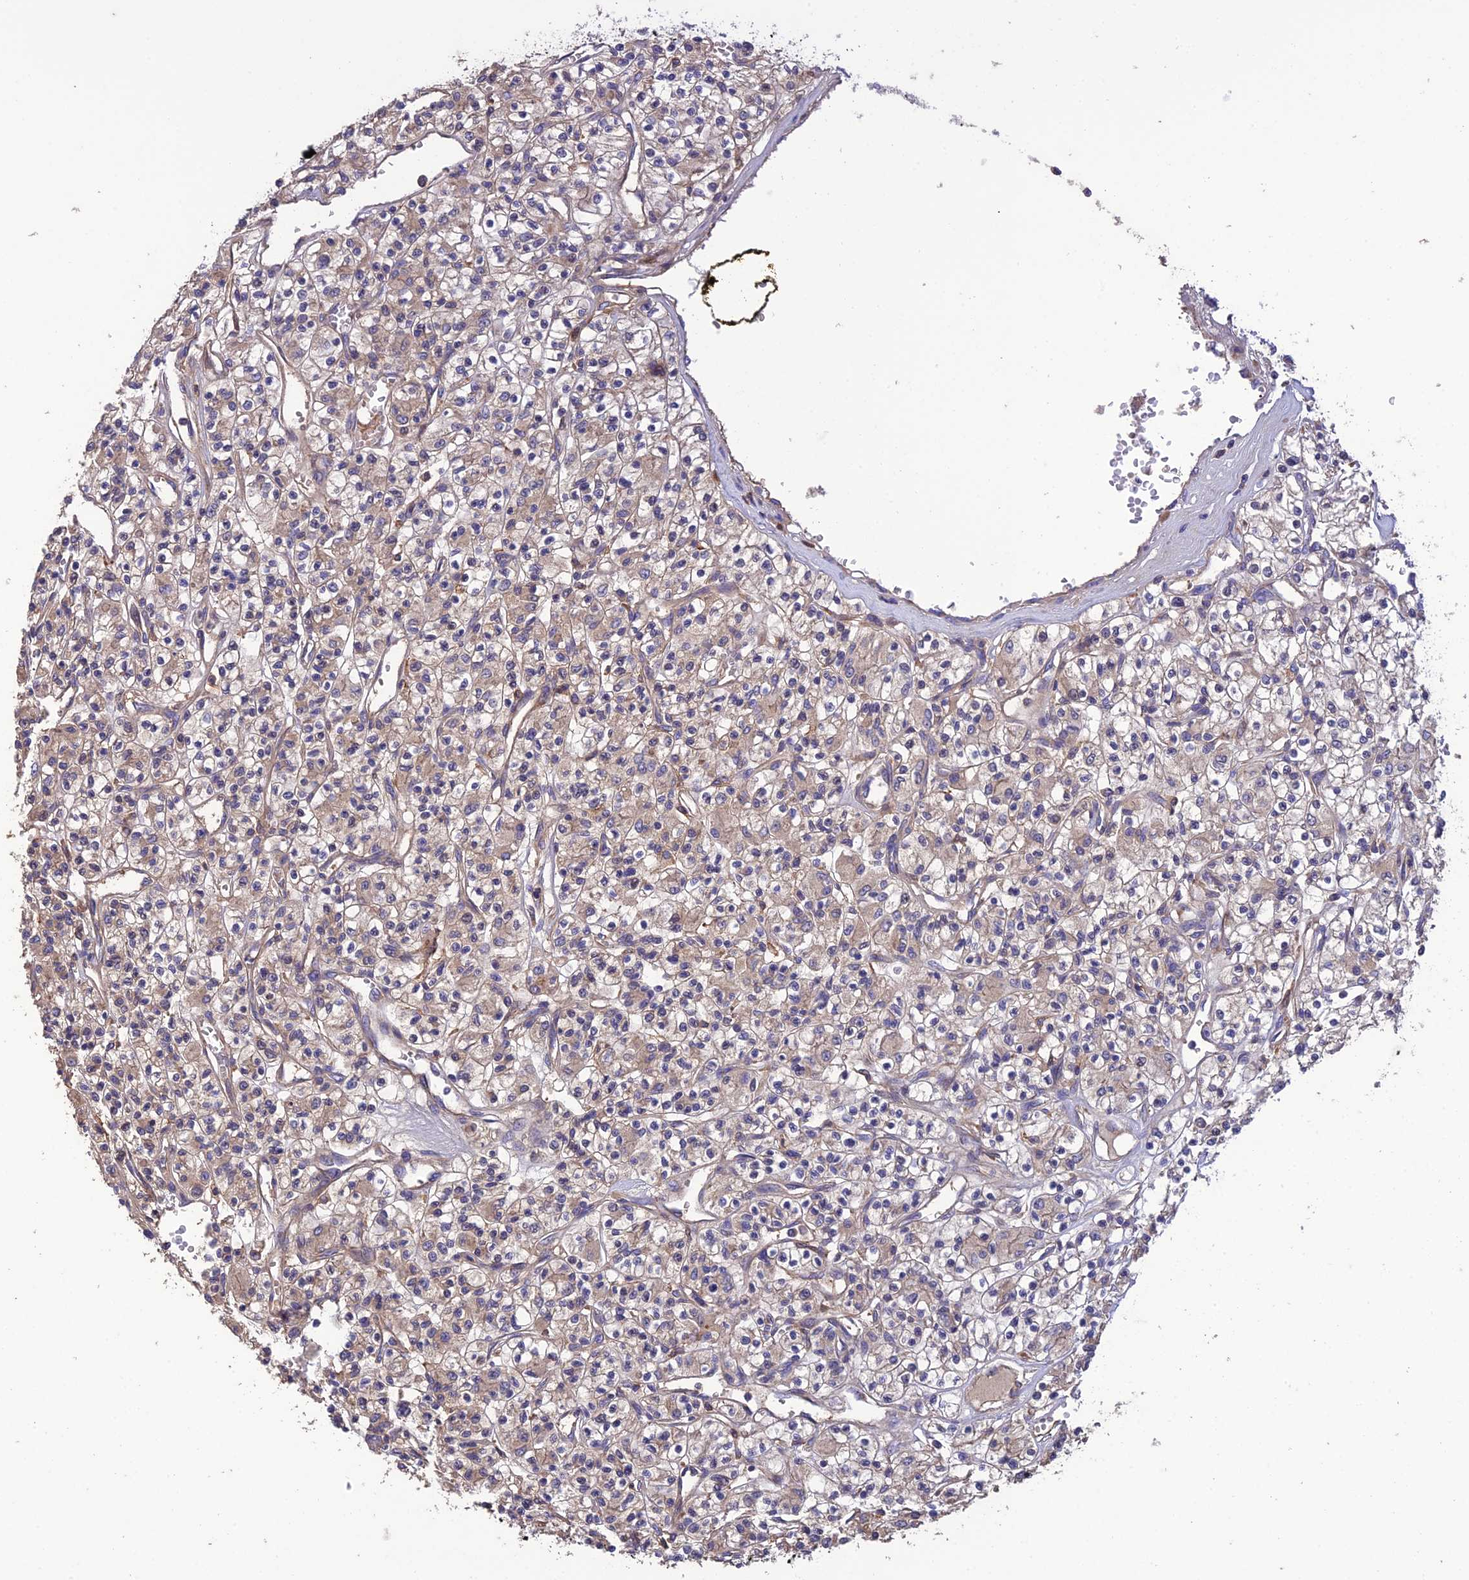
{"staining": {"intensity": "weak", "quantity": ">75%", "location": "cytoplasmic/membranous"}, "tissue": "renal cancer", "cell_type": "Tumor cells", "image_type": "cancer", "snomed": [{"axis": "morphology", "description": "Adenocarcinoma, NOS"}, {"axis": "topography", "description": "Kidney"}], "caption": "Protein expression analysis of renal cancer (adenocarcinoma) shows weak cytoplasmic/membranous positivity in about >75% of tumor cells. The protein is shown in brown color, while the nuclei are stained blue.", "gene": "MIOS", "patient": {"sex": "female", "age": 59}}